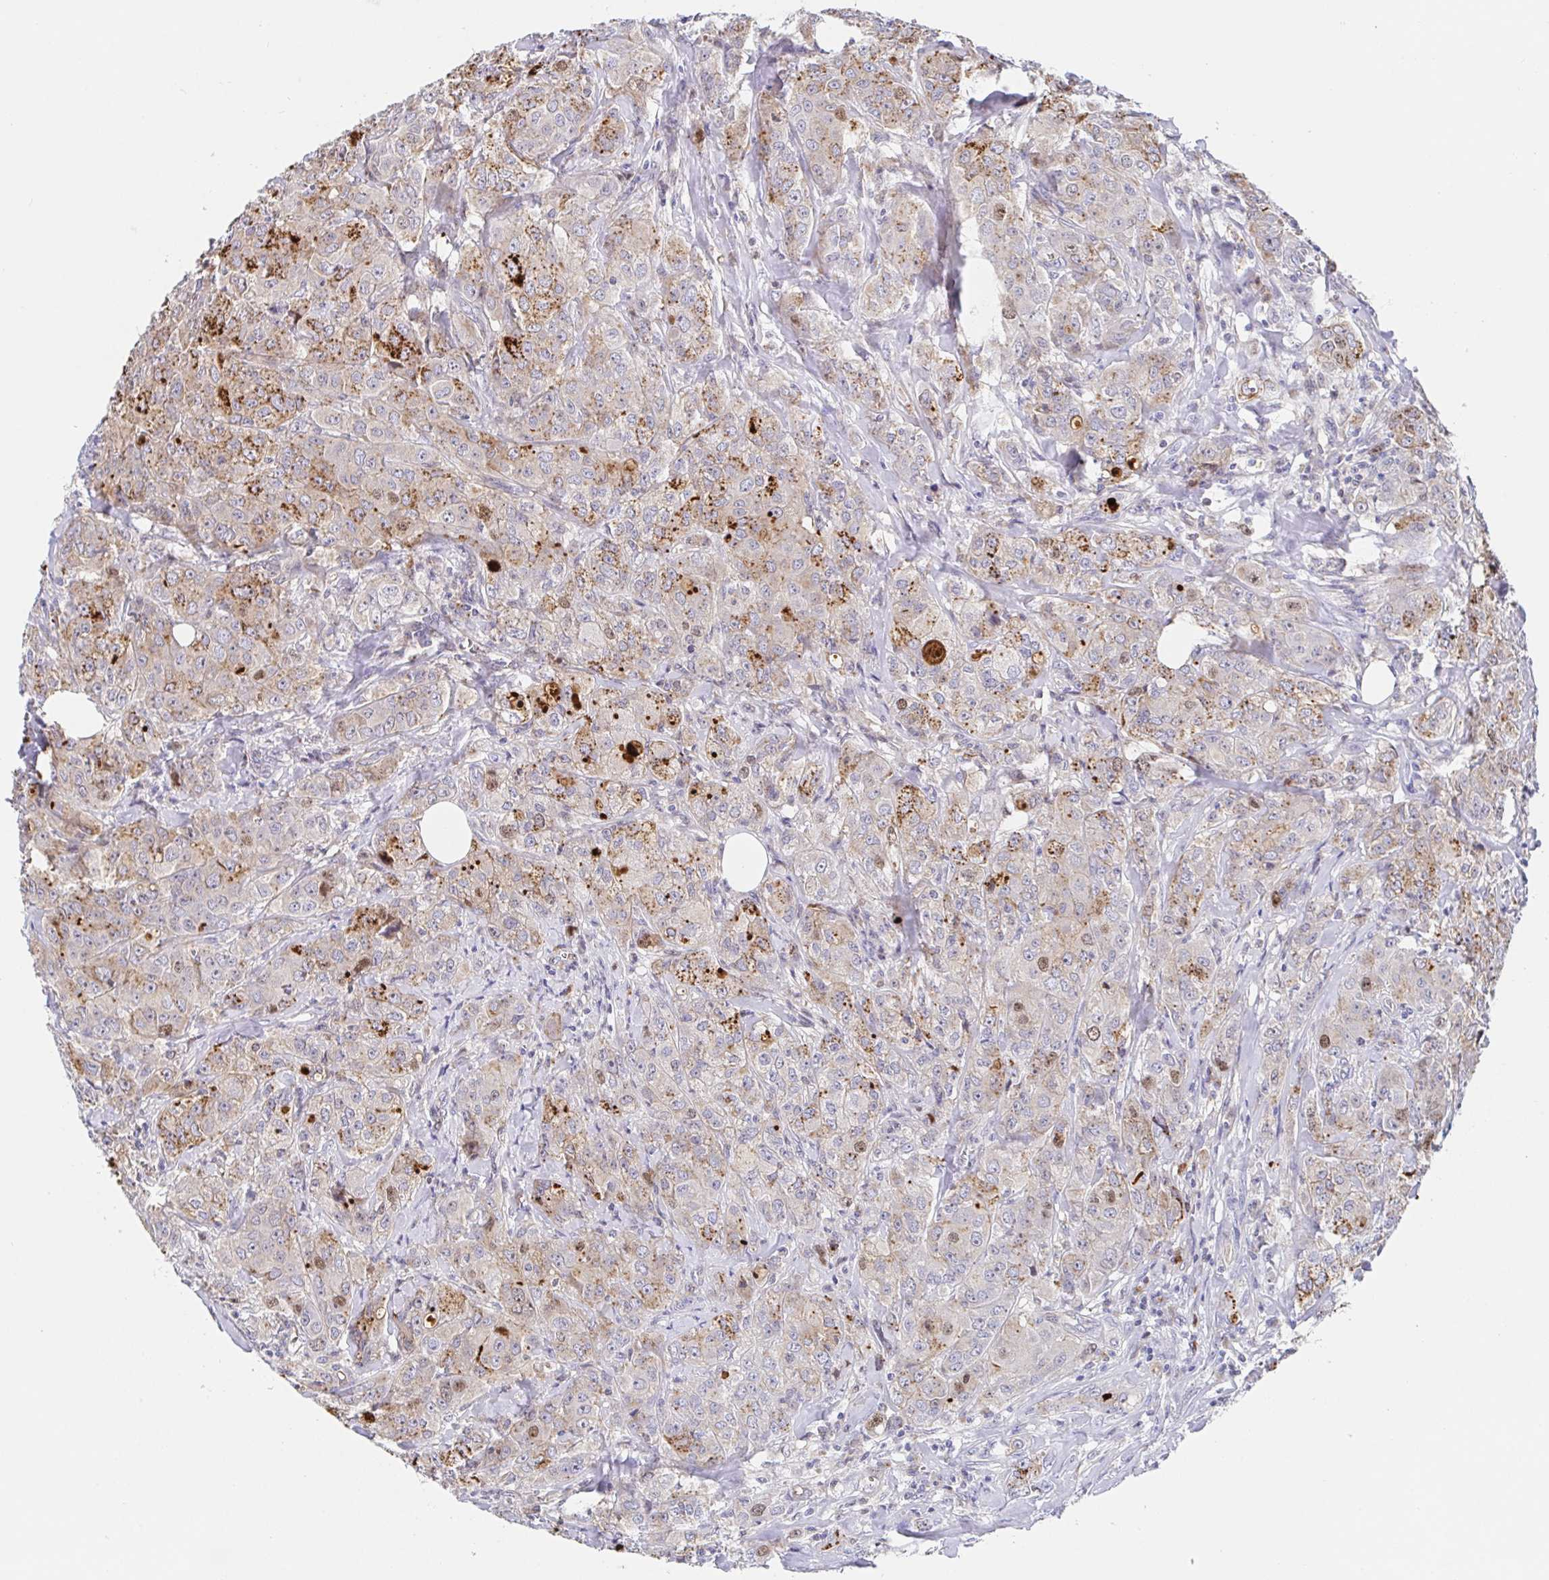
{"staining": {"intensity": "moderate", "quantity": "25%-75%", "location": "cytoplasmic/membranous,nuclear"}, "tissue": "breast cancer", "cell_type": "Tumor cells", "image_type": "cancer", "snomed": [{"axis": "morphology", "description": "Normal tissue, NOS"}, {"axis": "morphology", "description": "Duct carcinoma"}, {"axis": "topography", "description": "Breast"}], "caption": "Human breast infiltrating ductal carcinoma stained with a protein marker displays moderate staining in tumor cells.", "gene": "TIMELESS", "patient": {"sex": "female", "age": 43}}